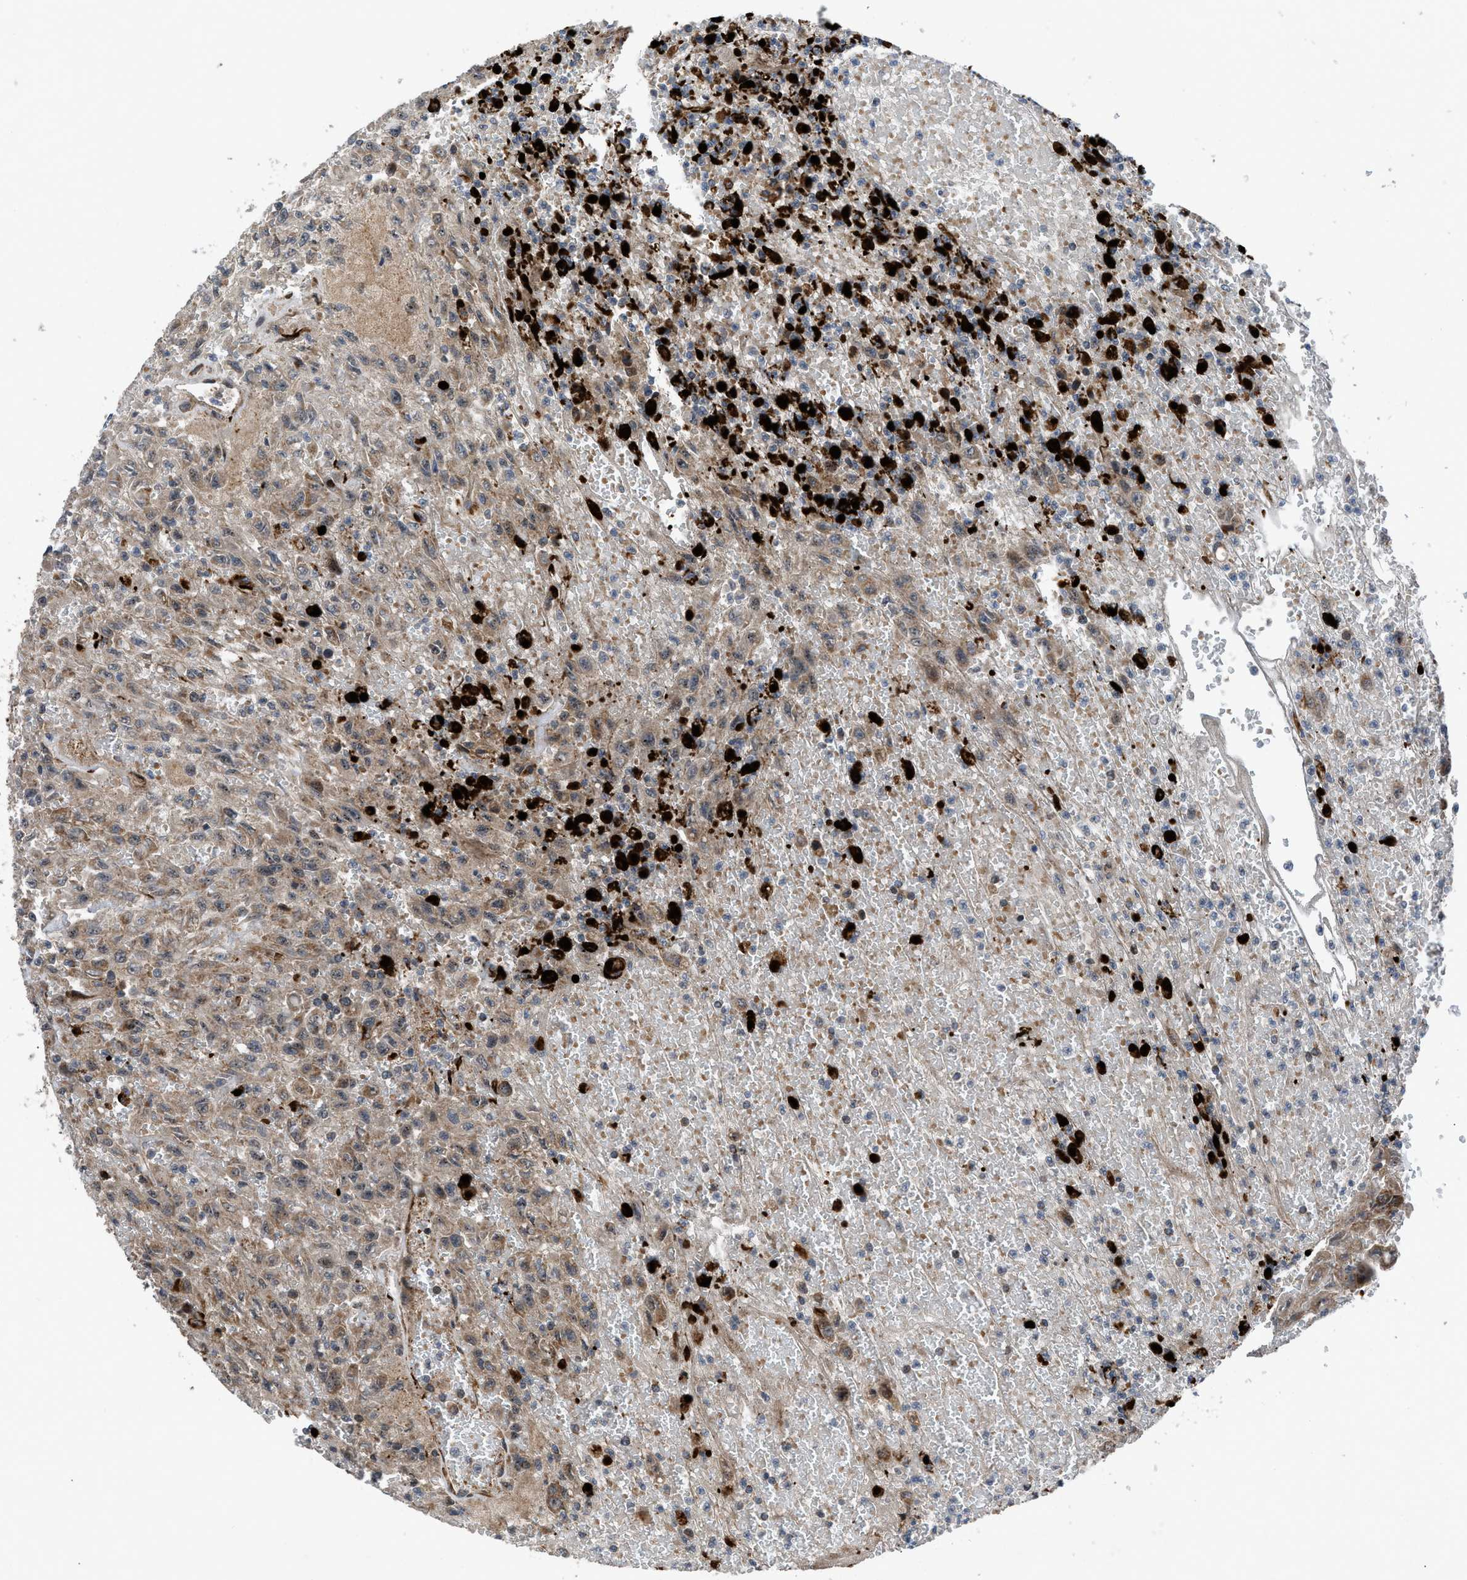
{"staining": {"intensity": "moderate", "quantity": ">75%", "location": "cytoplasmic/membranous"}, "tissue": "urothelial cancer", "cell_type": "Tumor cells", "image_type": "cancer", "snomed": [{"axis": "morphology", "description": "Urothelial carcinoma, High grade"}, {"axis": "topography", "description": "Urinary bladder"}], "caption": "Immunohistochemistry image of human urothelial cancer stained for a protein (brown), which shows medium levels of moderate cytoplasmic/membranous expression in about >75% of tumor cells.", "gene": "AP3M2", "patient": {"sex": "male", "age": 46}}